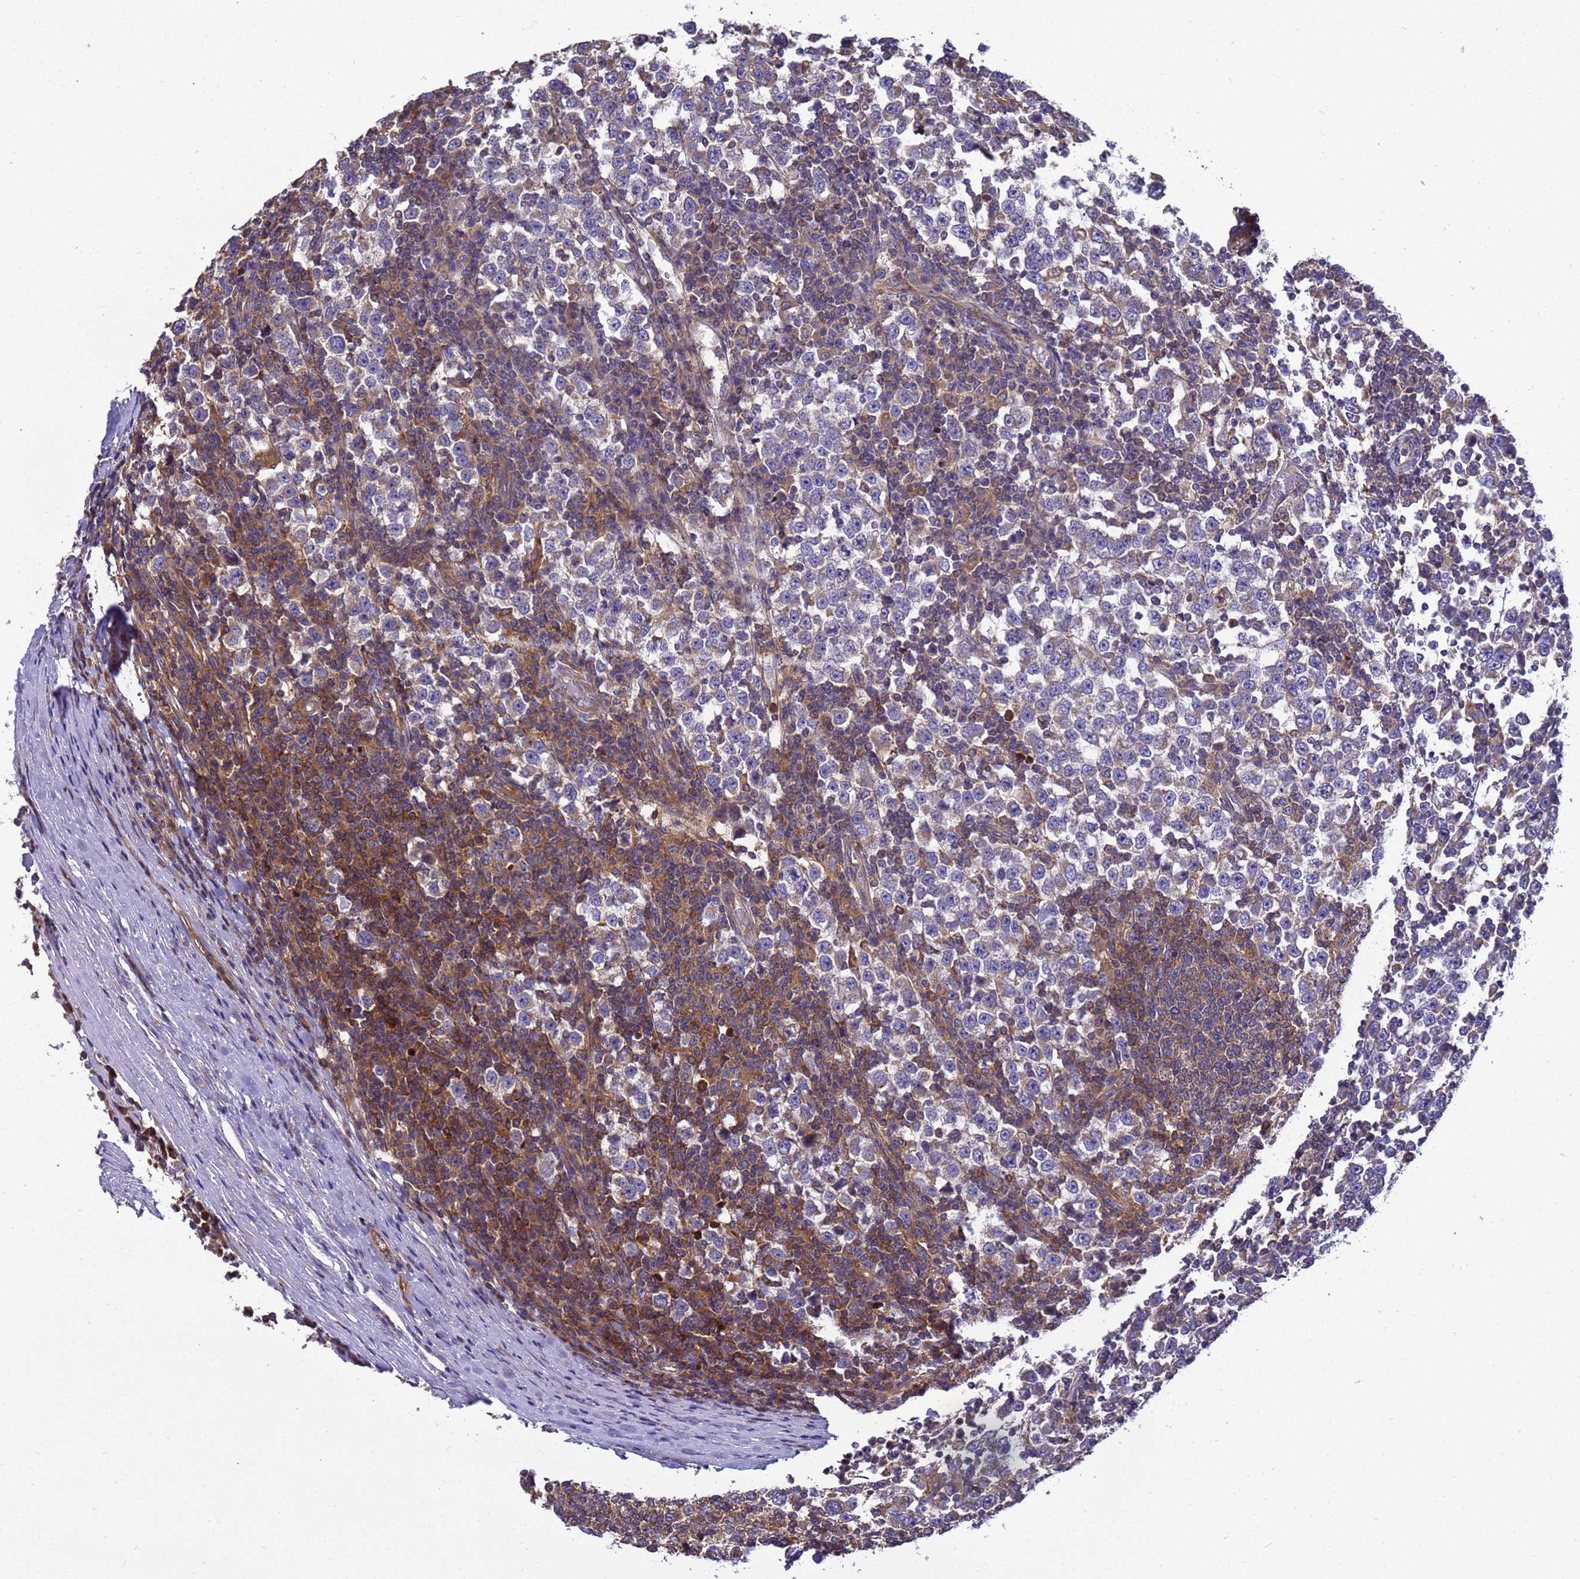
{"staining": {"intensity": "weak", "quantity": "<25%", "location": "cytoplasmic/membranous"}, "tissue": "testis cancer", "cell_type": "Tumor cells", "image_type": "cancer", "snomed": [{"axis": "morphology", "description": "Seminoma, NOS"}, {"axis": "topography", "description": "Testis"}], "caption": "This is an immunohistochemistry photomicrograph of testis cancer (seminoma). There is no staining in tumor cells.", "gene": "BECN1", "patient": {"sex": "male", "age": 65}}